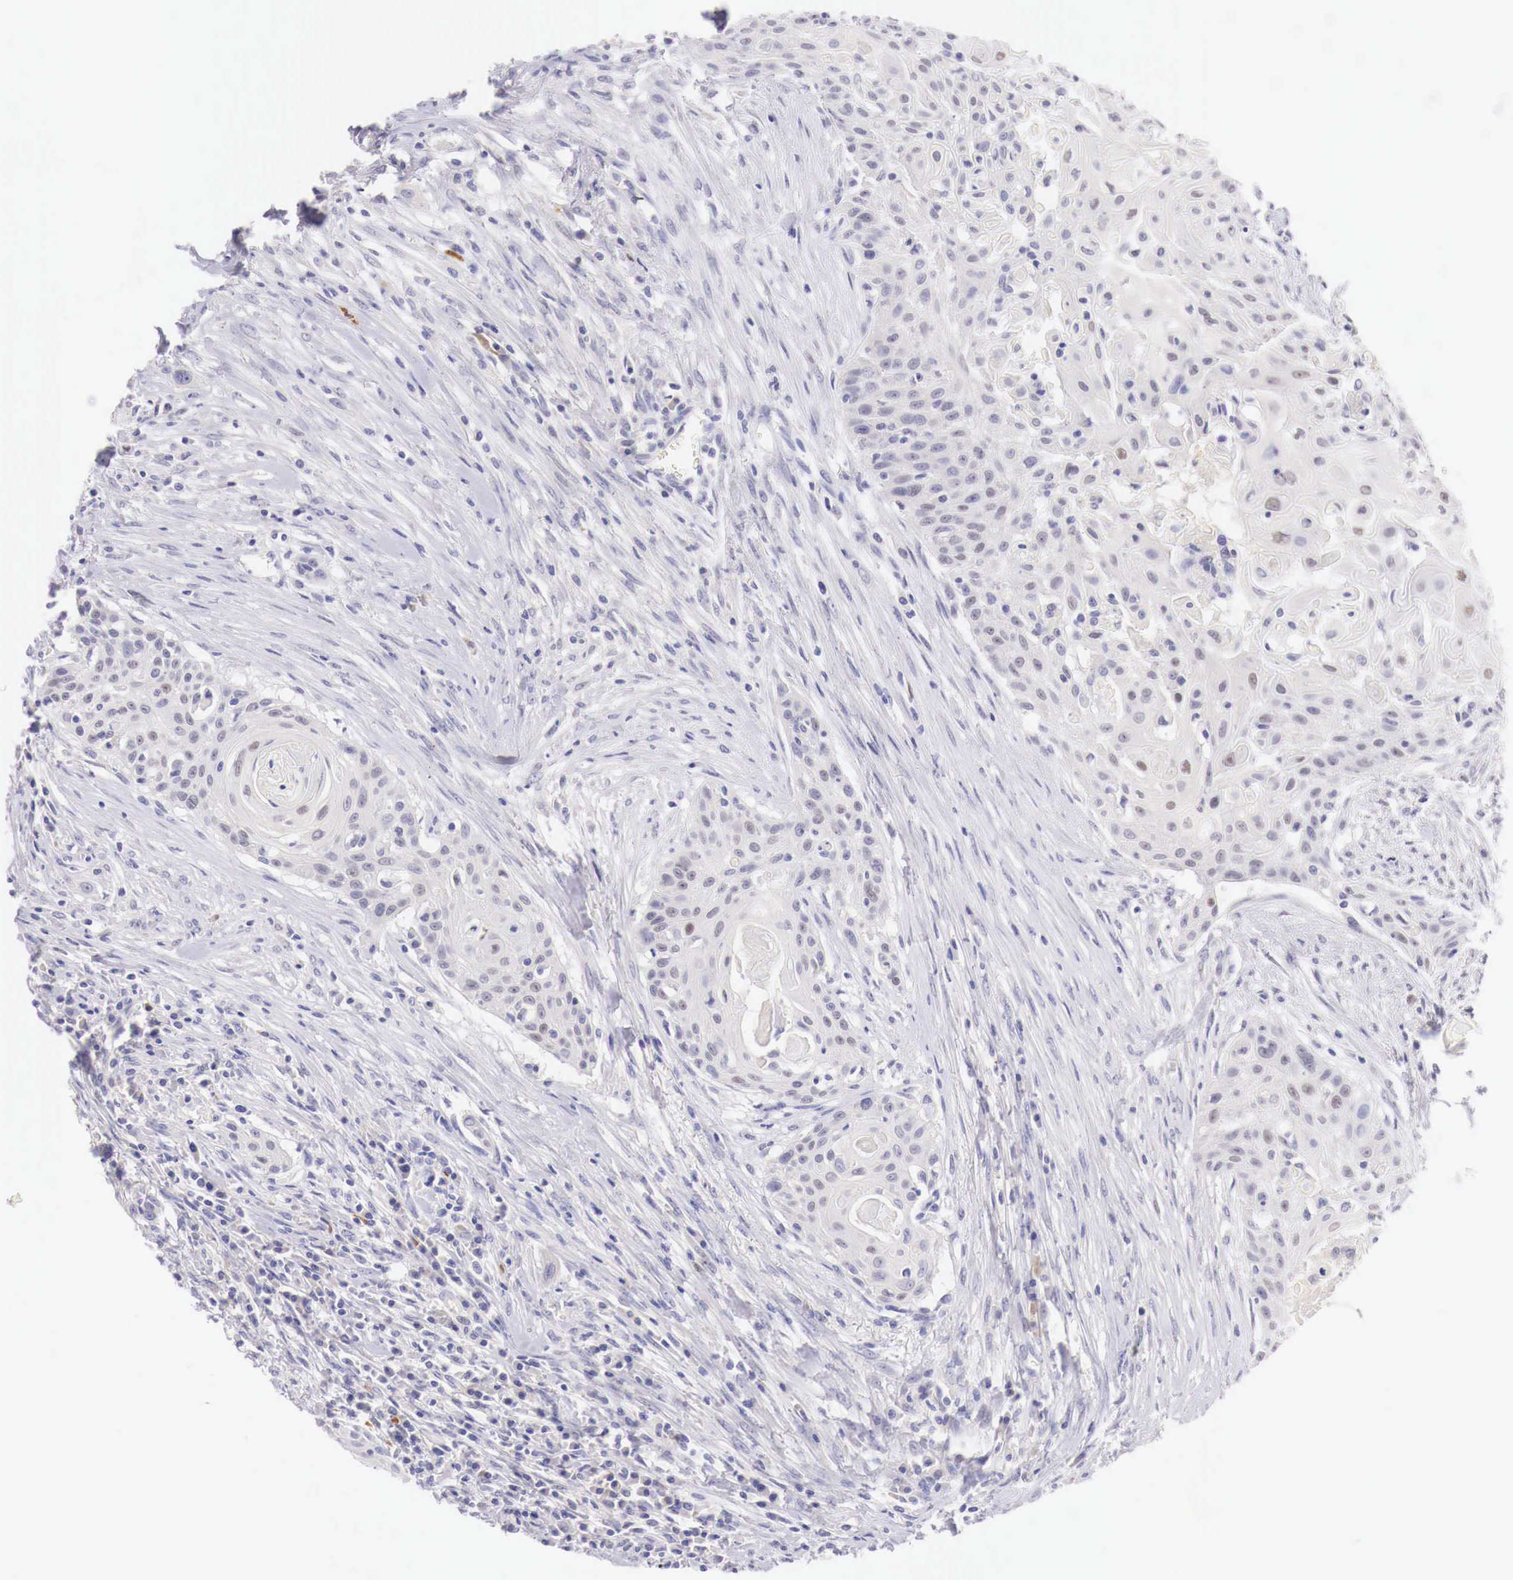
{"staining": {"intensity": "negative", "quantity": "none", "location": "none"}, "tissue": "head and neck cancer", "cell_type": "Tumor cells", "image_type": "cancer", "snomed": [{"axis": "morphology", "description": "Squamous cell carcinoma, NOS"}, {"axis": "morphology", "description": "Squamous cell carcinoma, metastatic, NOS"}, {"axis": "topography", "description": "Lymph node"}, {"axis": "topography", "description": "Salivary gland"}, {"axis": "topography", "description": "Head-Neck"}], "caption": "Immunohistochemistry (IHC) of human head and neck cancer (squamous cell carcinoma) exhibits no expression in tumor cells.", "gene": "BCL6", "patient": {"sex": "female", "age": 74}}